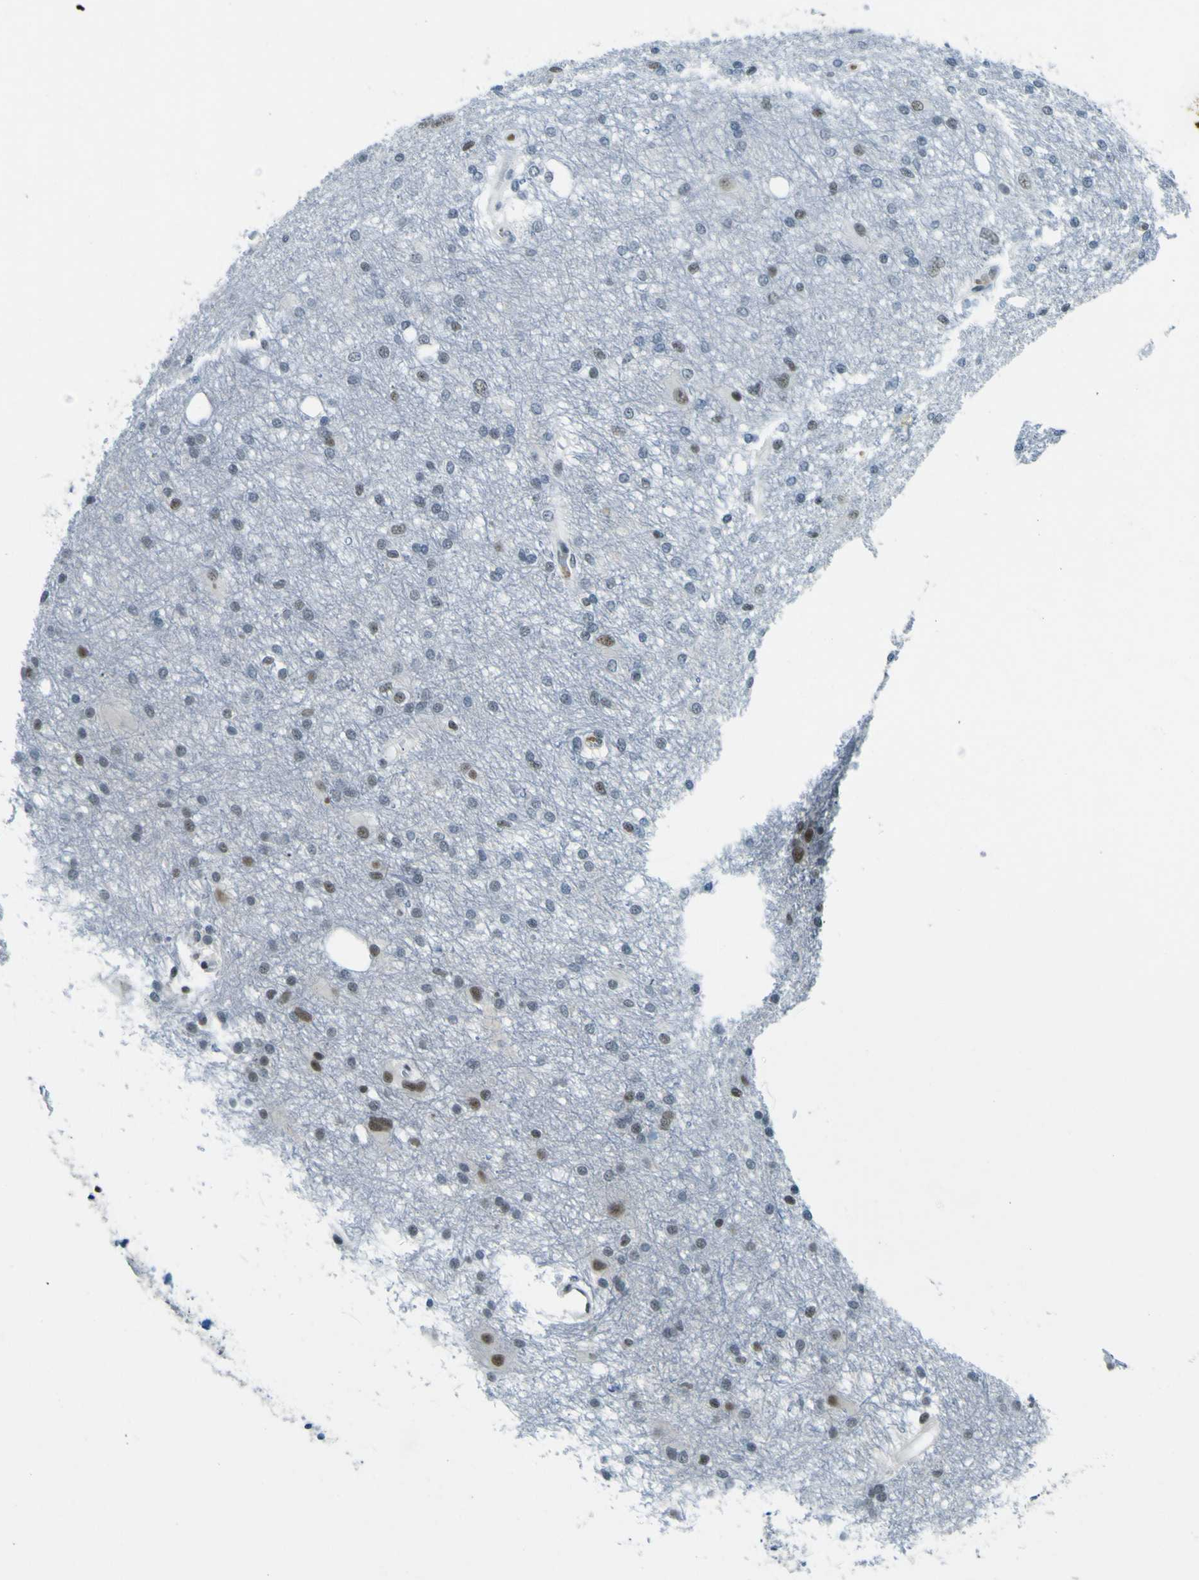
{"staining": {"intensity": "weak", "quantity": "<25%", "location": "nuclear"}, "tissue": "glioma", "cell_type": "Tumor cells", "image_type": "cancer", "snomed": [{"axis": "morphology", "description": "Glioma, malignant, High grade"}, {"axis": "topography", "description": "Brain"}], "caption": "DAB immunohistochemical staining of human malignant high-grade glioma displays no significant staining in tumor cells.", "gene": "CEBPG", "patient": {"sex": "female", "age": 59}}